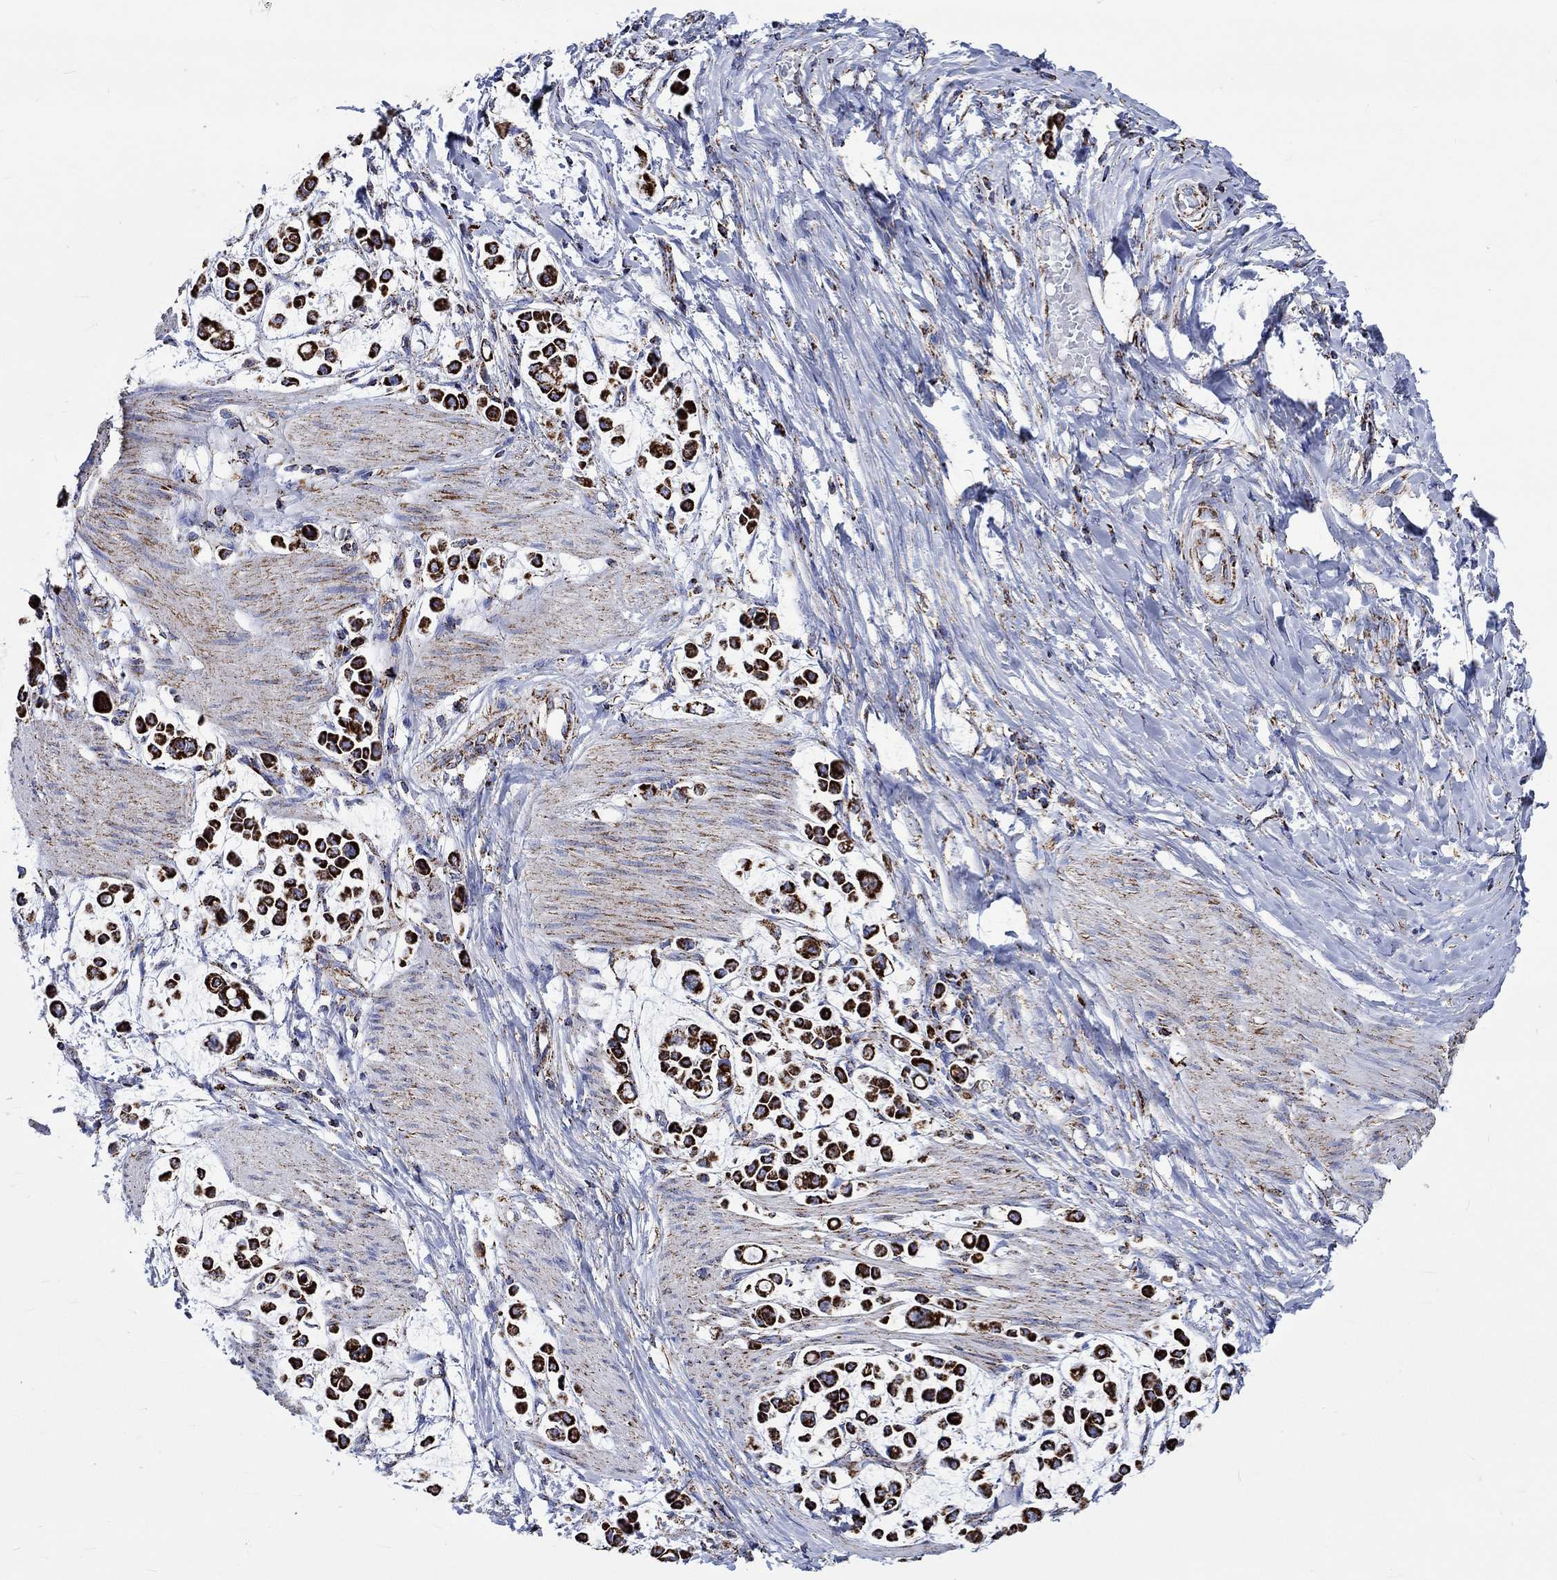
{"staining": {"intensity": "strong", "quantity": ">75%", "location": "cytoplasmic/membranous"}, "tissue": "stomach cancer", "cell_type": "Tumor cells", "image_type": "cancer", "snomed": [{"axis": "morphology", "description": "Adenocarcinoma, NOS"}, {"axis": "topography", "description": "Stomach"}], "caption": "An image of human stomach adenocarcinoma stained for a protein shows strong cytoplasmic/membranous brown staining in tumor cells.", "gene": "RCE1", "patient": {"sex": "male", "age": 82}}